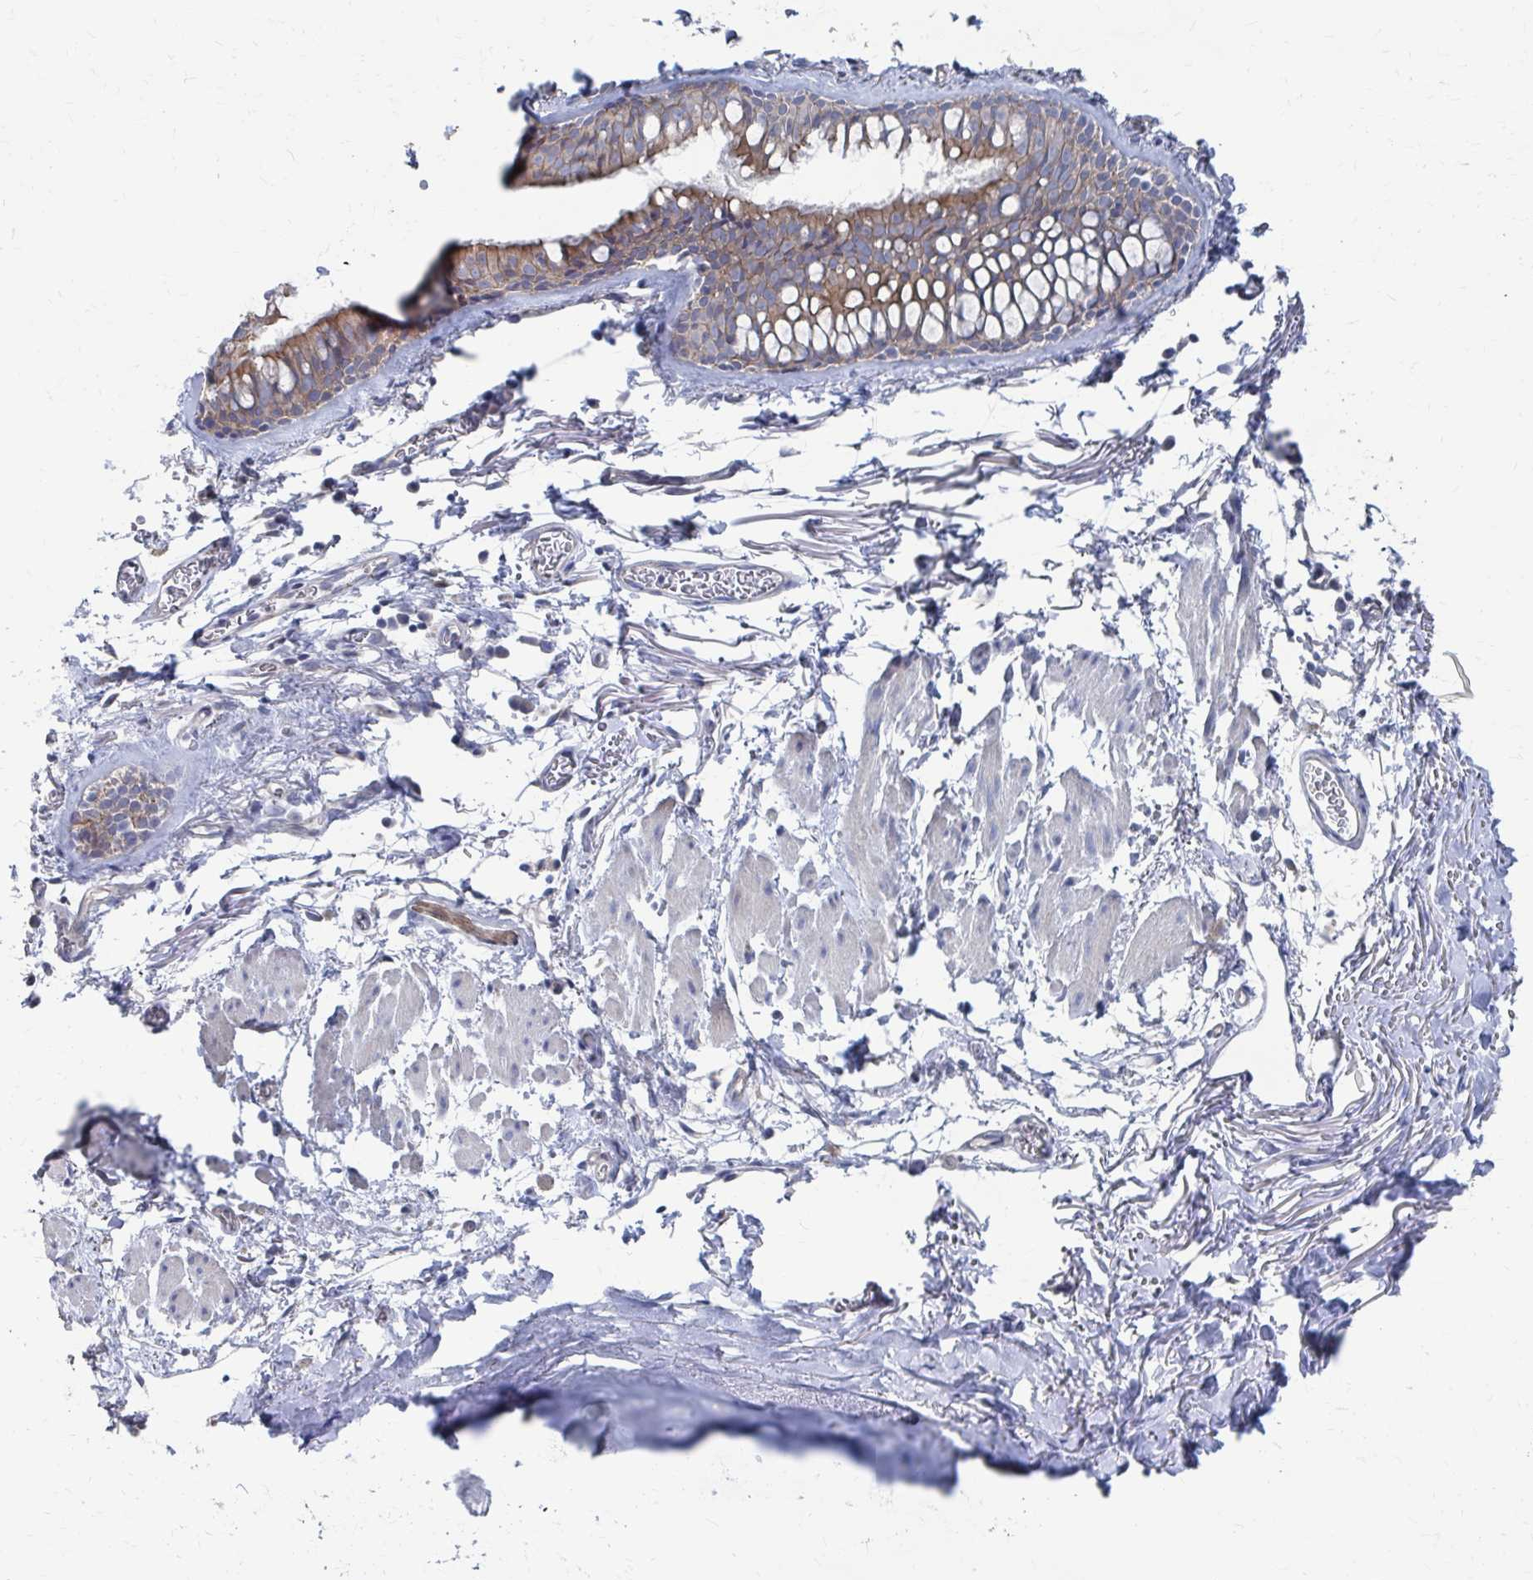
{"staining": {"intensity": "weak", "quantity": ">75%", "location": "cytoplasmic/membranous"}, "tissue": "bronchus", "cell_type": "Respiratory epithelial cells", "image_type": "normal", "snomed": [{"axis": "morphology", "description": "Normal tissue, NOS"}, {"axis": "topography", "description": "Cartilage tissue"}, {"axis": "topography", "description": "Bronchus"}], "caption": "Protein expression analysis of unremarkable bronchus exhibits weak cytoplasmic/membranous staining in about >75% of respiratory epithelial cells. (DAB (3,3'-diaminobenzidine) = brown stain, brightfield microscopy at high magnification).", "gene": "PLEKHG7", "patient": {"sex": "female", "age": 79}}